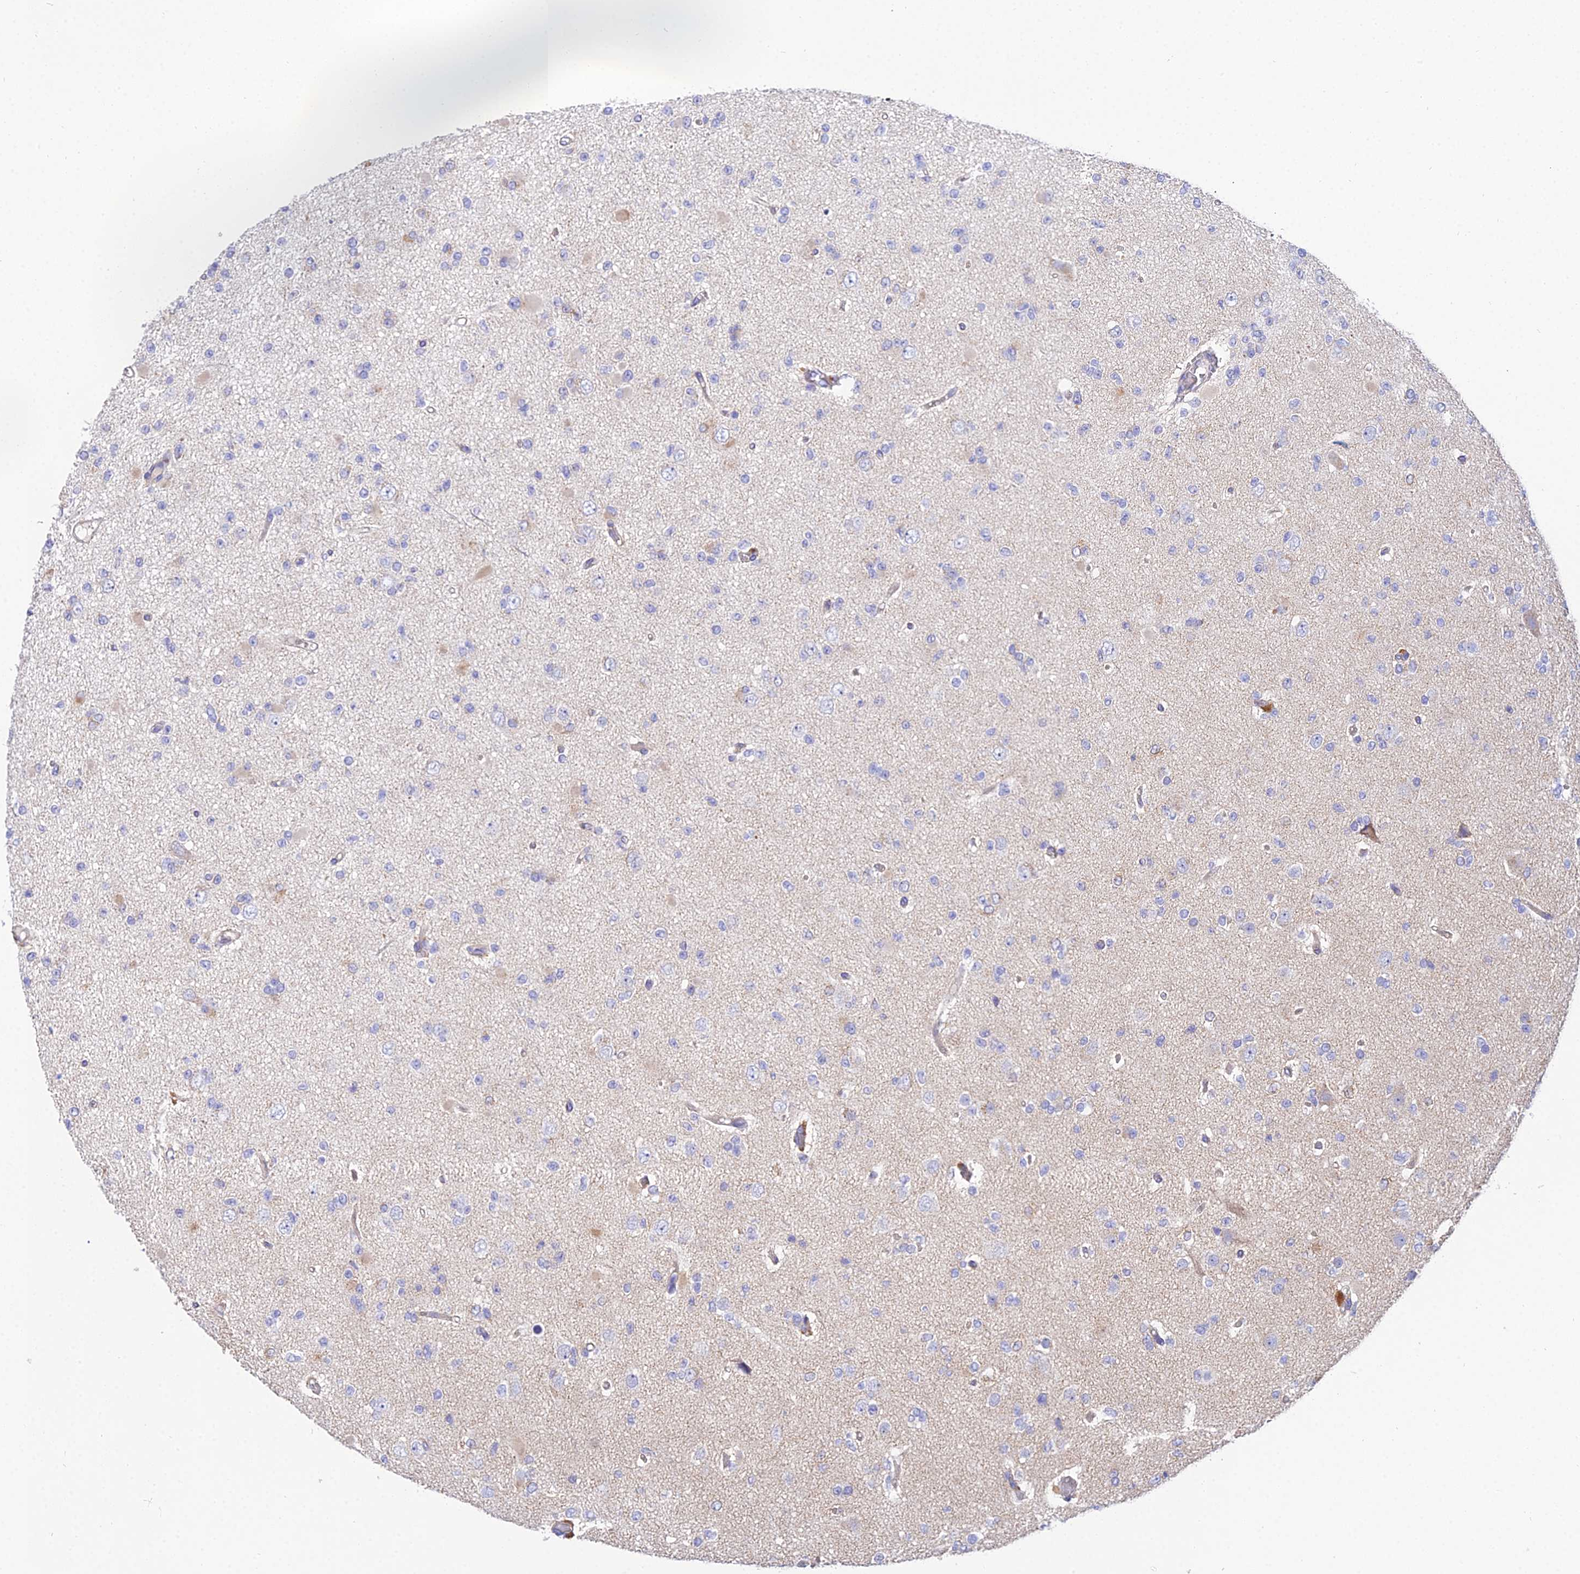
{"staining": {"intensity": "negative", "quantity": "none", "location": "none"}, "tissue": "glioma", "cell_type": "Tumor cells", "image_type": "cancer", "snomed": [{"axis": "morphology", "description": "Glioma, malignant, Low grade"}, {"axis": "topography", "description": "Brain"}], "caption": "Tumor cells are negative for brown protein staining in glioma.", "gene": "PPP2R2C", "patient": {"sex": "female", "age": 22}}